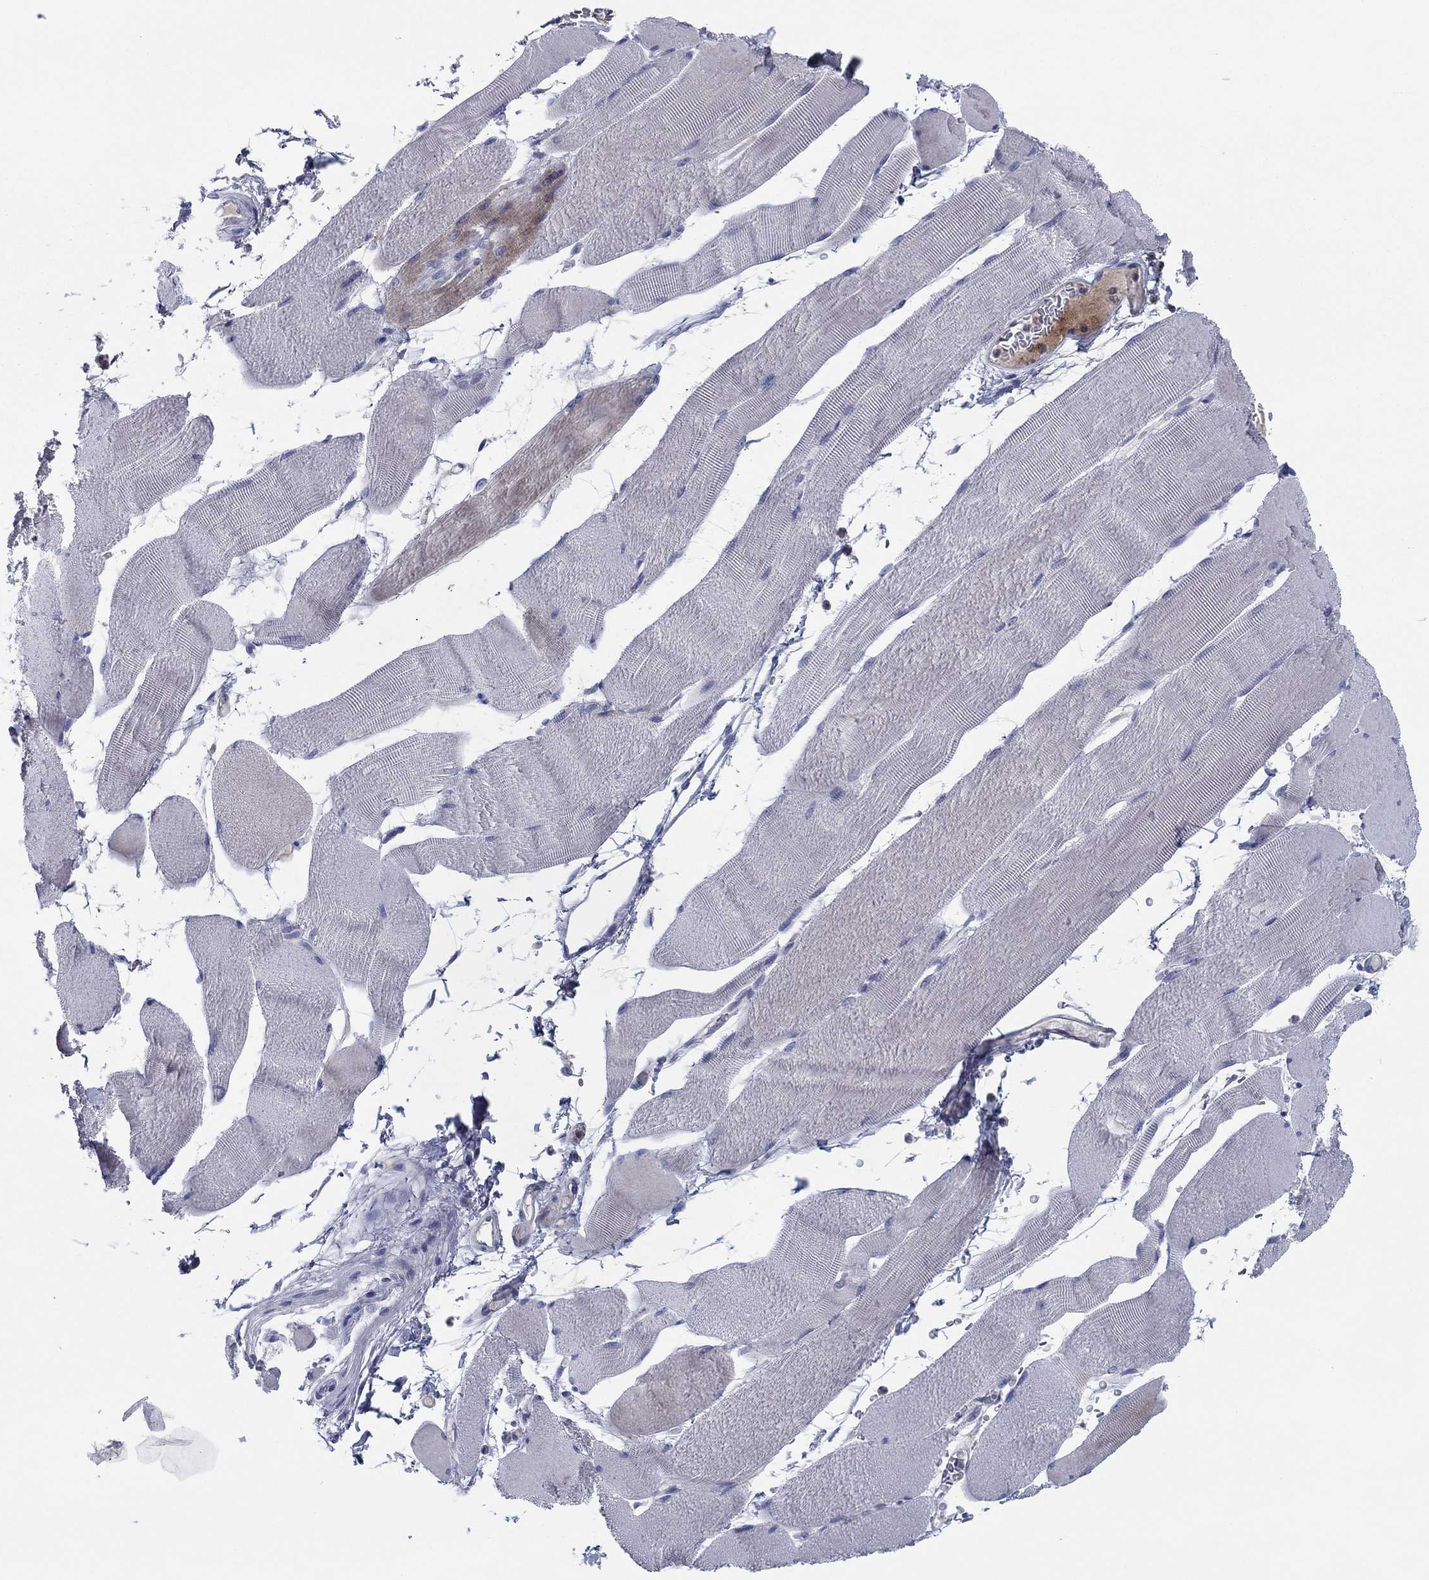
{"staining": {"intensity": "weak", "quantity": "<25%", "location": "cytoplasmic/membranous"}, "tissue": "skeletal muscle", "cell_type": "Myocytes", "image_type": "normal", "snomed": [{"axis": "morphology", "description": "Normal tissue, NOS"}, {"axis": "topography", "description": "Skeletal muscle"}], "caption": "Protein analysis of normal skeletal muscle exhibits no significant positivity in myocytes.", "gene": "PVR", "patient": {"sex": "male", "age": 56}}